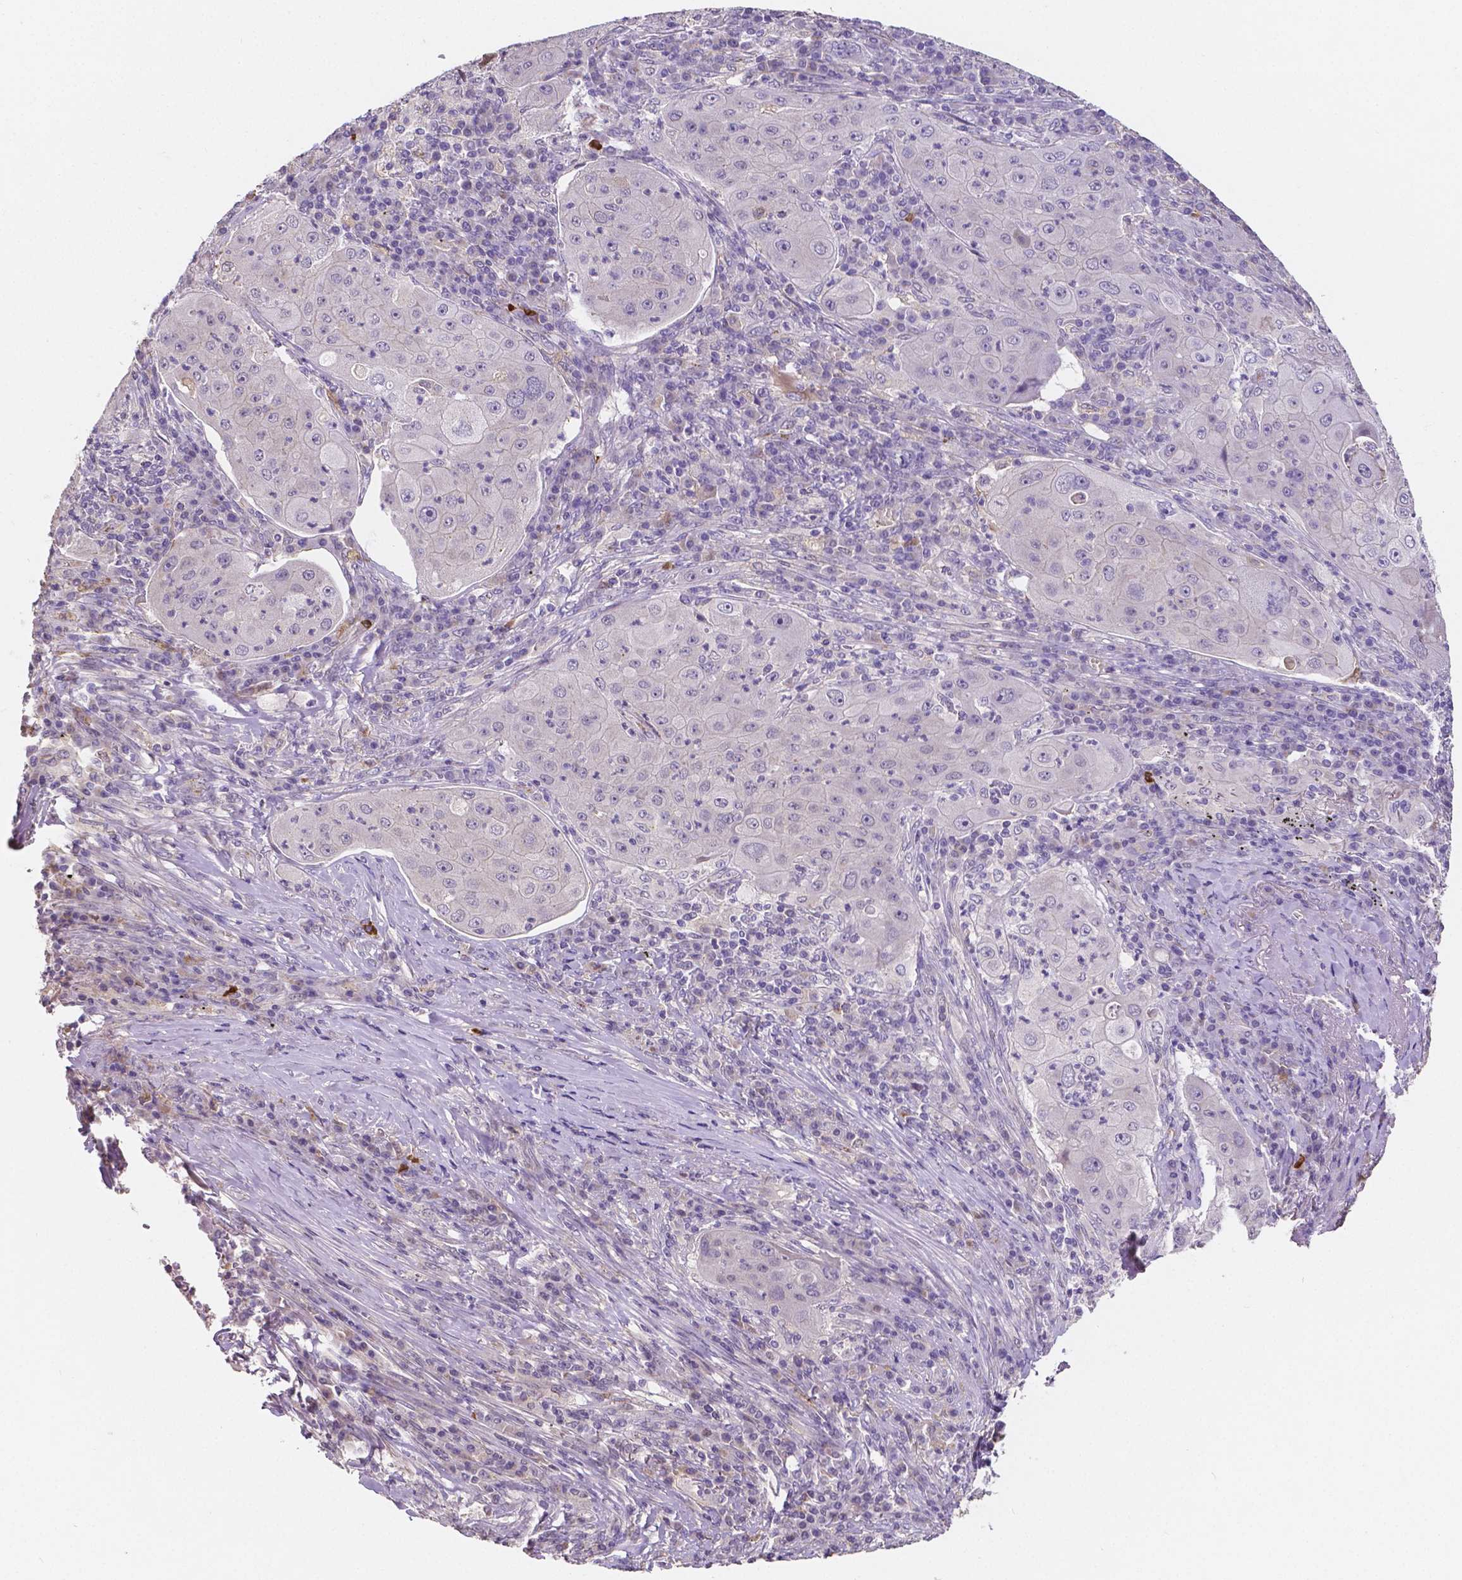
{"staining": {"intensity": "negative", "quantity": "none", "location": "none"}, "tissue": "lung cancer", "cell_type": "Tumor cells", "image_type": "cancer", "snomed": [{"axis": "morphology", "description": "Squamous cell carcinoma, NOS"}, {"axis": "topography", "description": "Lung"}], "caption": "Immunohistochemical staining of squamous cell carcinoma (lung) displays no significant expression in tumor cells. (DAB IHC visualized using brightfield microscopy, high magnification).", "gene": "ELAVL2", "patient": {"sex": "female", "age": 59}}